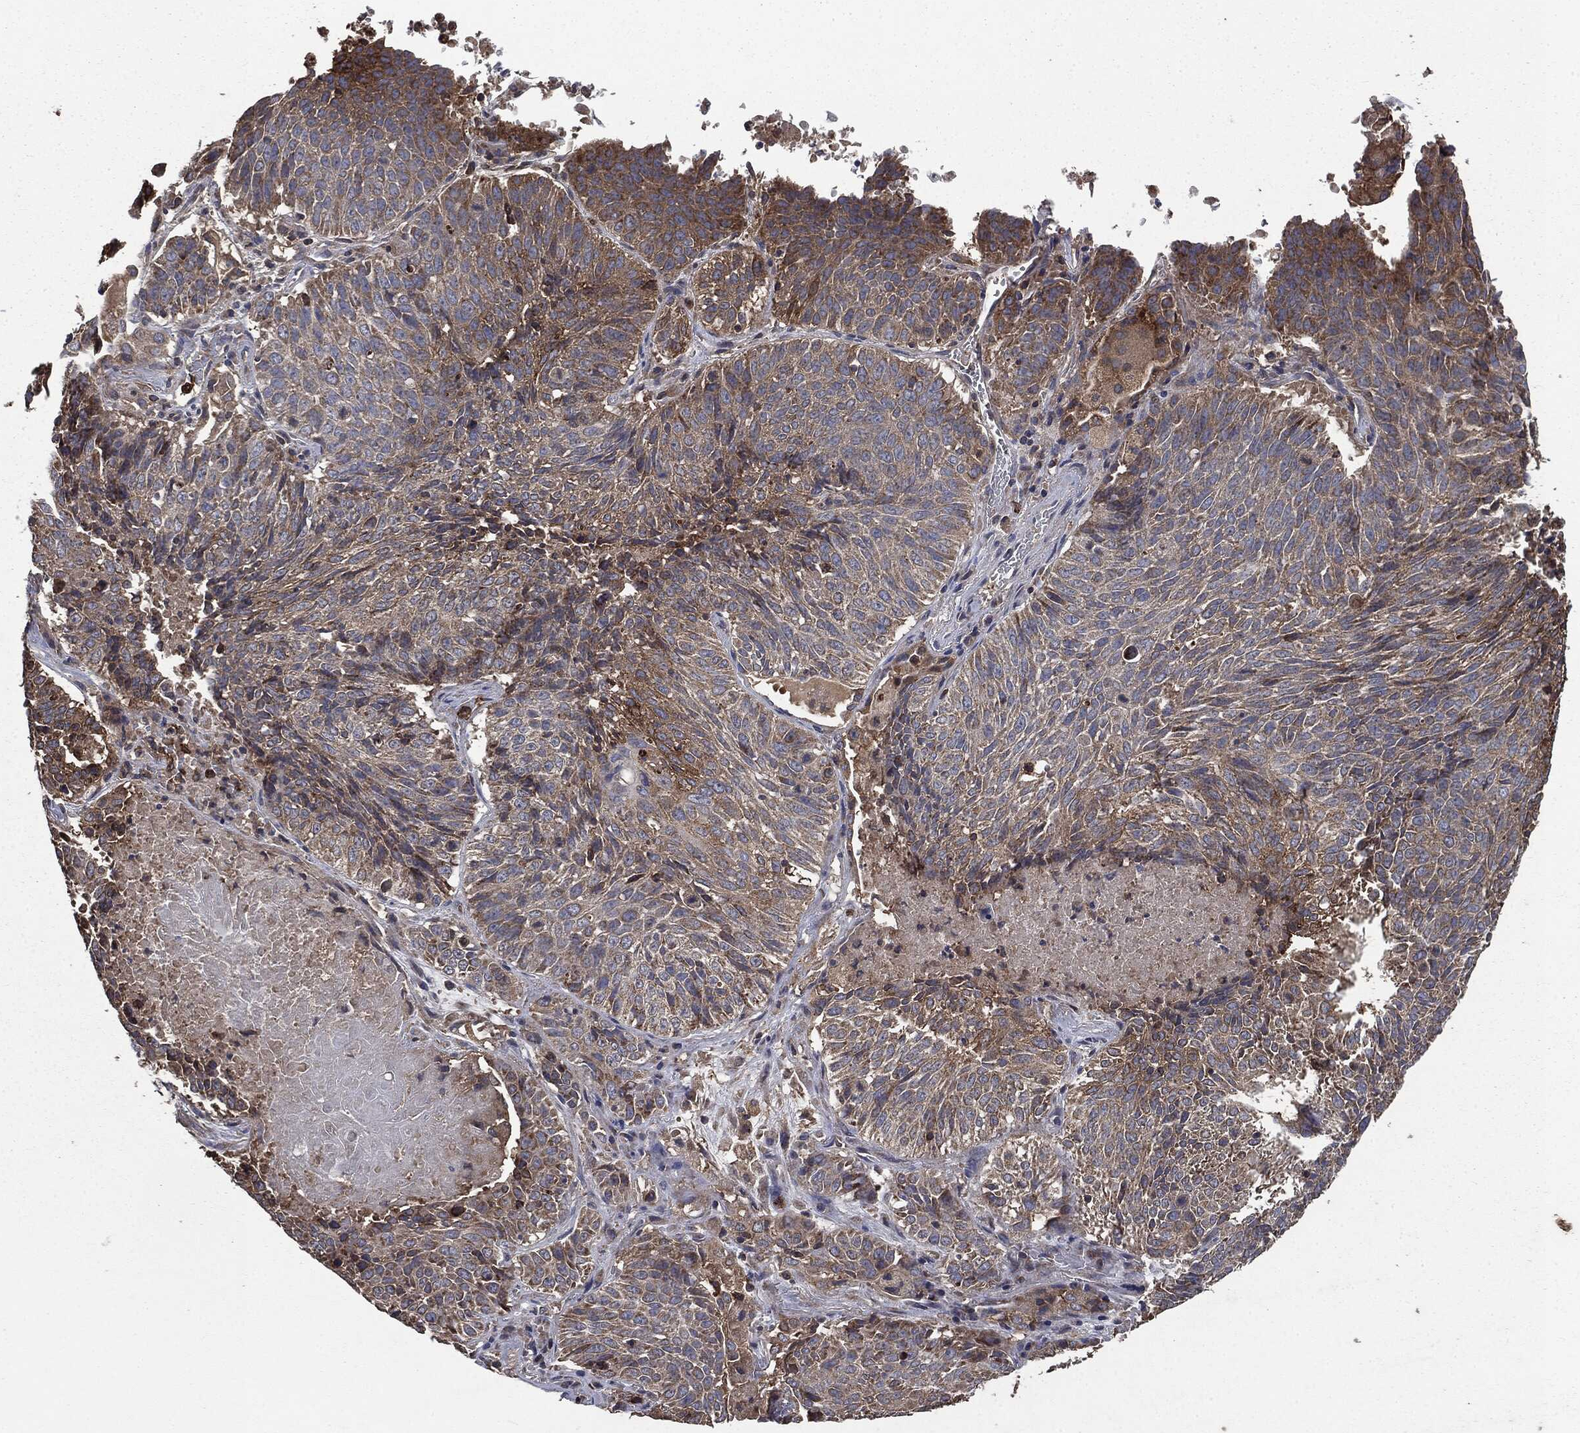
{"staining": {"intensity": "moderate", "quantity": "25%-75%", "location": "cytoplasmic/membranous"}, "tissue": "lung cancer", "cell_type": "Tumor cells", "image_type": "cancer", "snomed": [{"axis": "morphology", "description": "Squamous cell carcinoma, NOS"}, {"axis": "topography", "description": "Lung"}], "caption": "Brown immunohistochemical staining in human lung cancer (squamous cell carcinoma) displays moderate cytoplasmic/membranous positivity in about 25%-75% of tumor cells.", "gene": "MAPK6", "patient": {"sex": "male", "age": 64}}